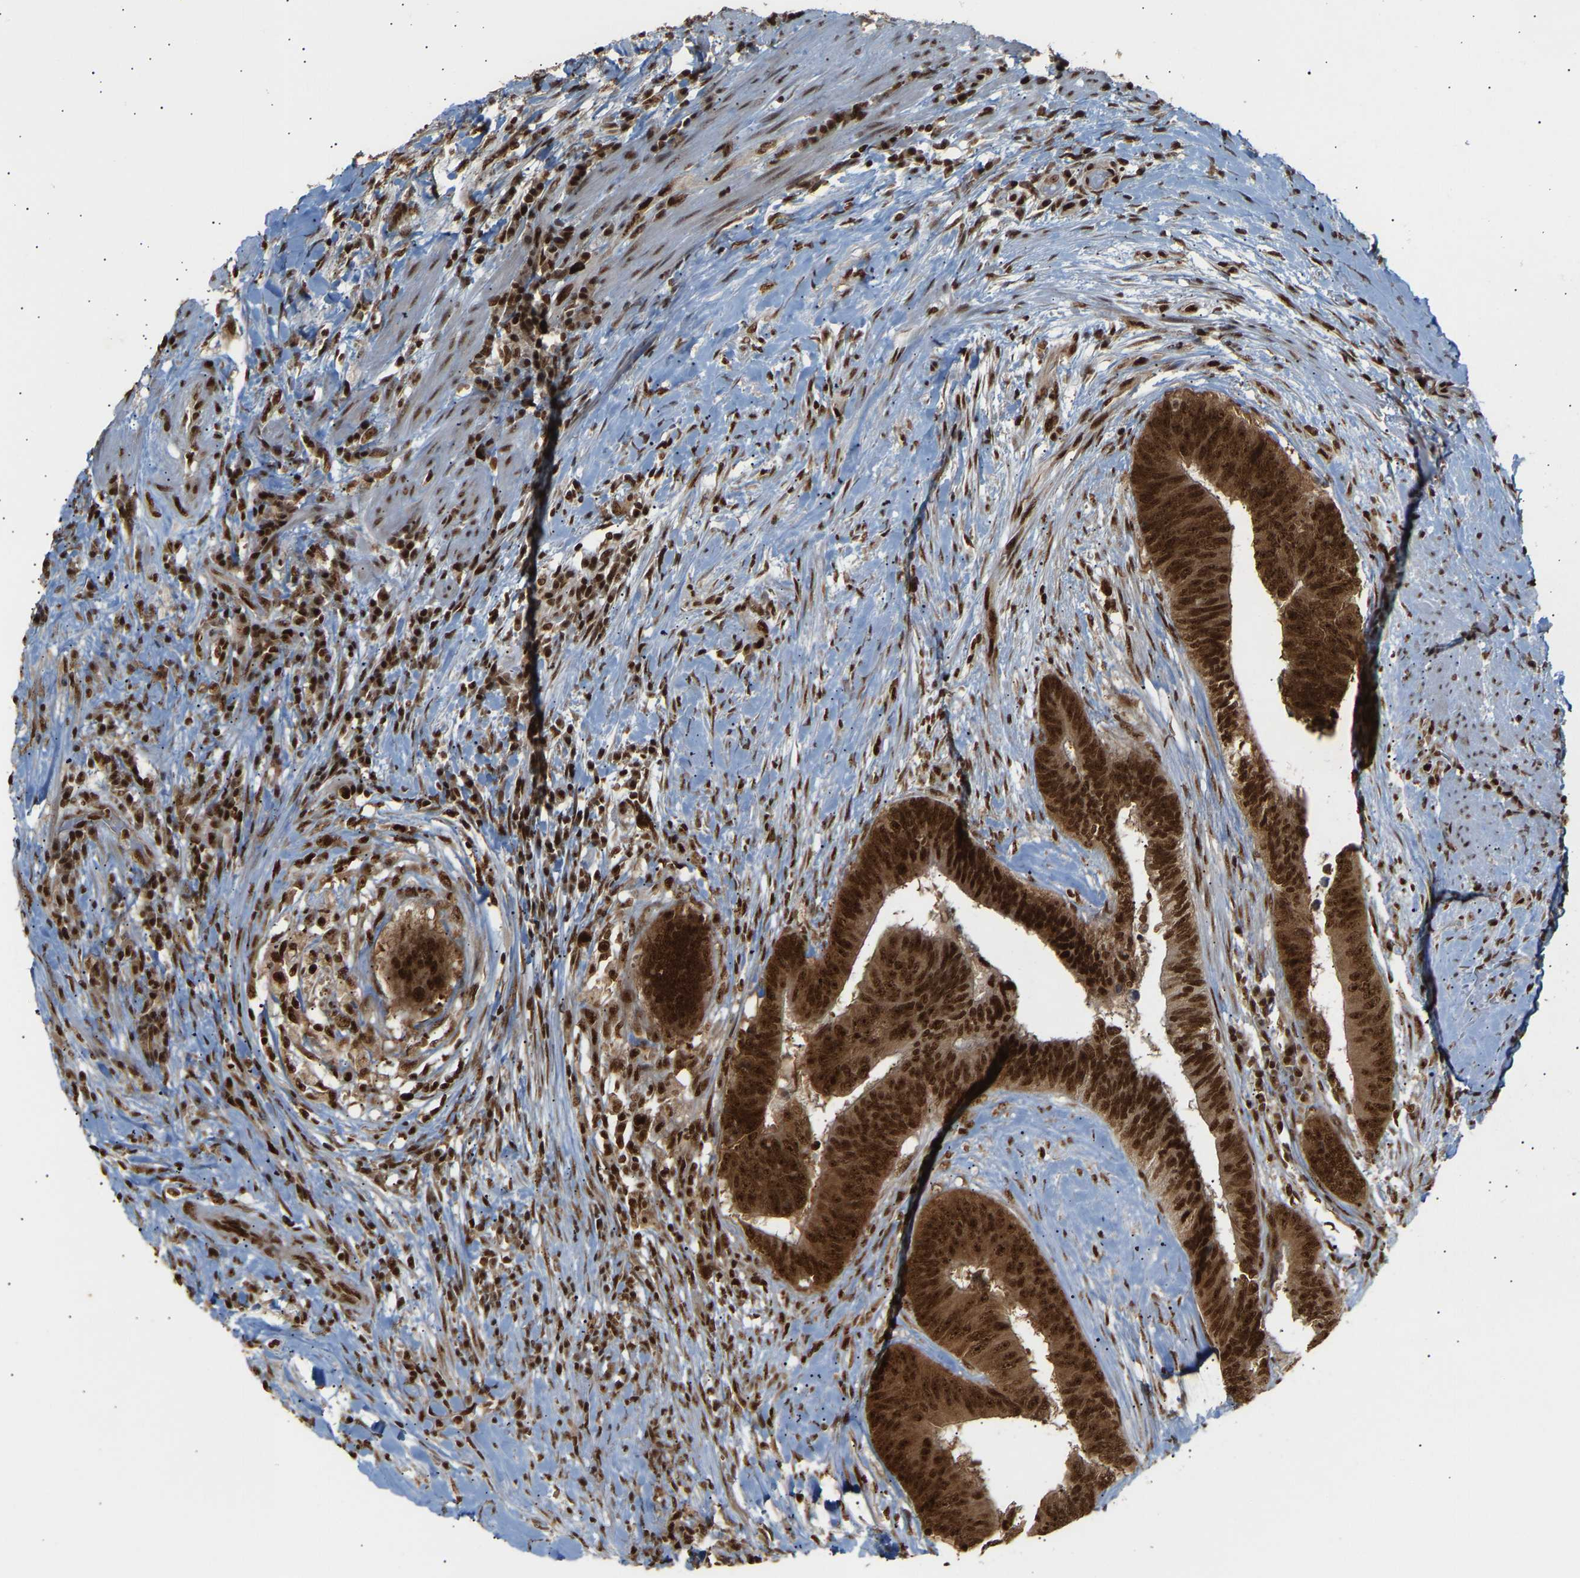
{"staining": {"intensity": "strong", "quantity": ">75%", "location": "cytoplasmic/membranous,nuclear"}, "tissue": "colorectal cancer", "cell_type": "Tumor cells", "image_type": "cancer", "snomed": [{"axis": "morphology", "description": "Adenocarcinoma, NOS"}, {"axis": "topography", "description": "Rectum"}], "caption": "Immunohistochemical staining of adenocarcinoma (colorectal) demonstrates high levels of strong cytoplasmic/membranous and nuclear staining in about >75% of tumor cells. The staining is performed using DAB brown chromogen to label protein expression. The nuclei are counter-stained blue using hematoxylin.", "gene": "ALYREF", "patient": {"sex": "male", "age": 72}}